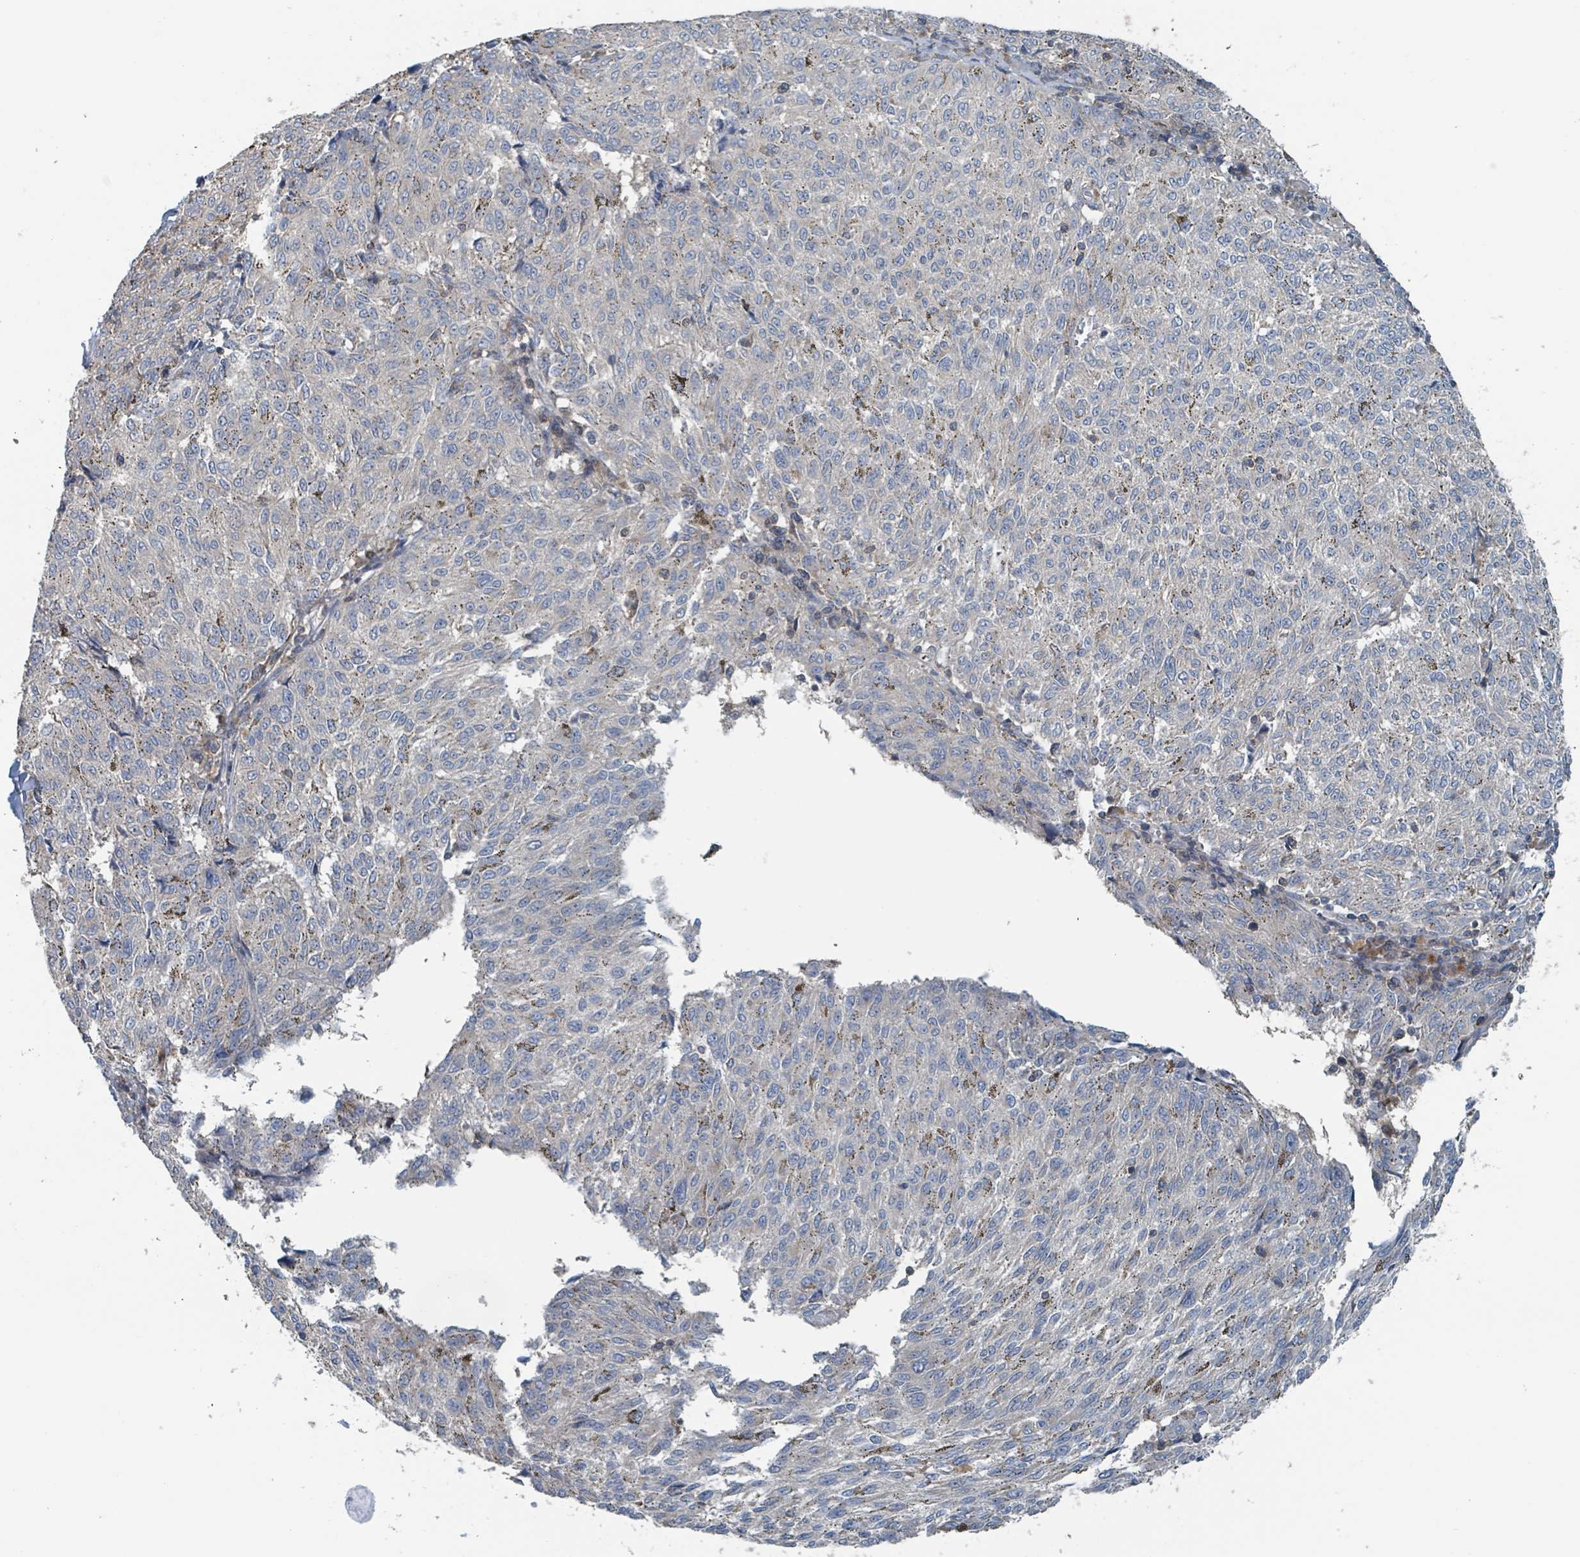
{"staining": {"intensity": "negative", "quantity": "none", "location": "none"}, "tissue": "melanoma", "cell_type": "Tumor cells", "image_type": "cancer", "snomed": [{"axis": "morphology", "description": "Malignant melanoma, NOS"}, {"axis": "topography", "description": "Skin"}], "caption": "Immunohistochemical staining of melanoma shows no significant positivity in tumor cells.", "gene": "ACBD4", "patient": {"sex": "female", "age": 72}}